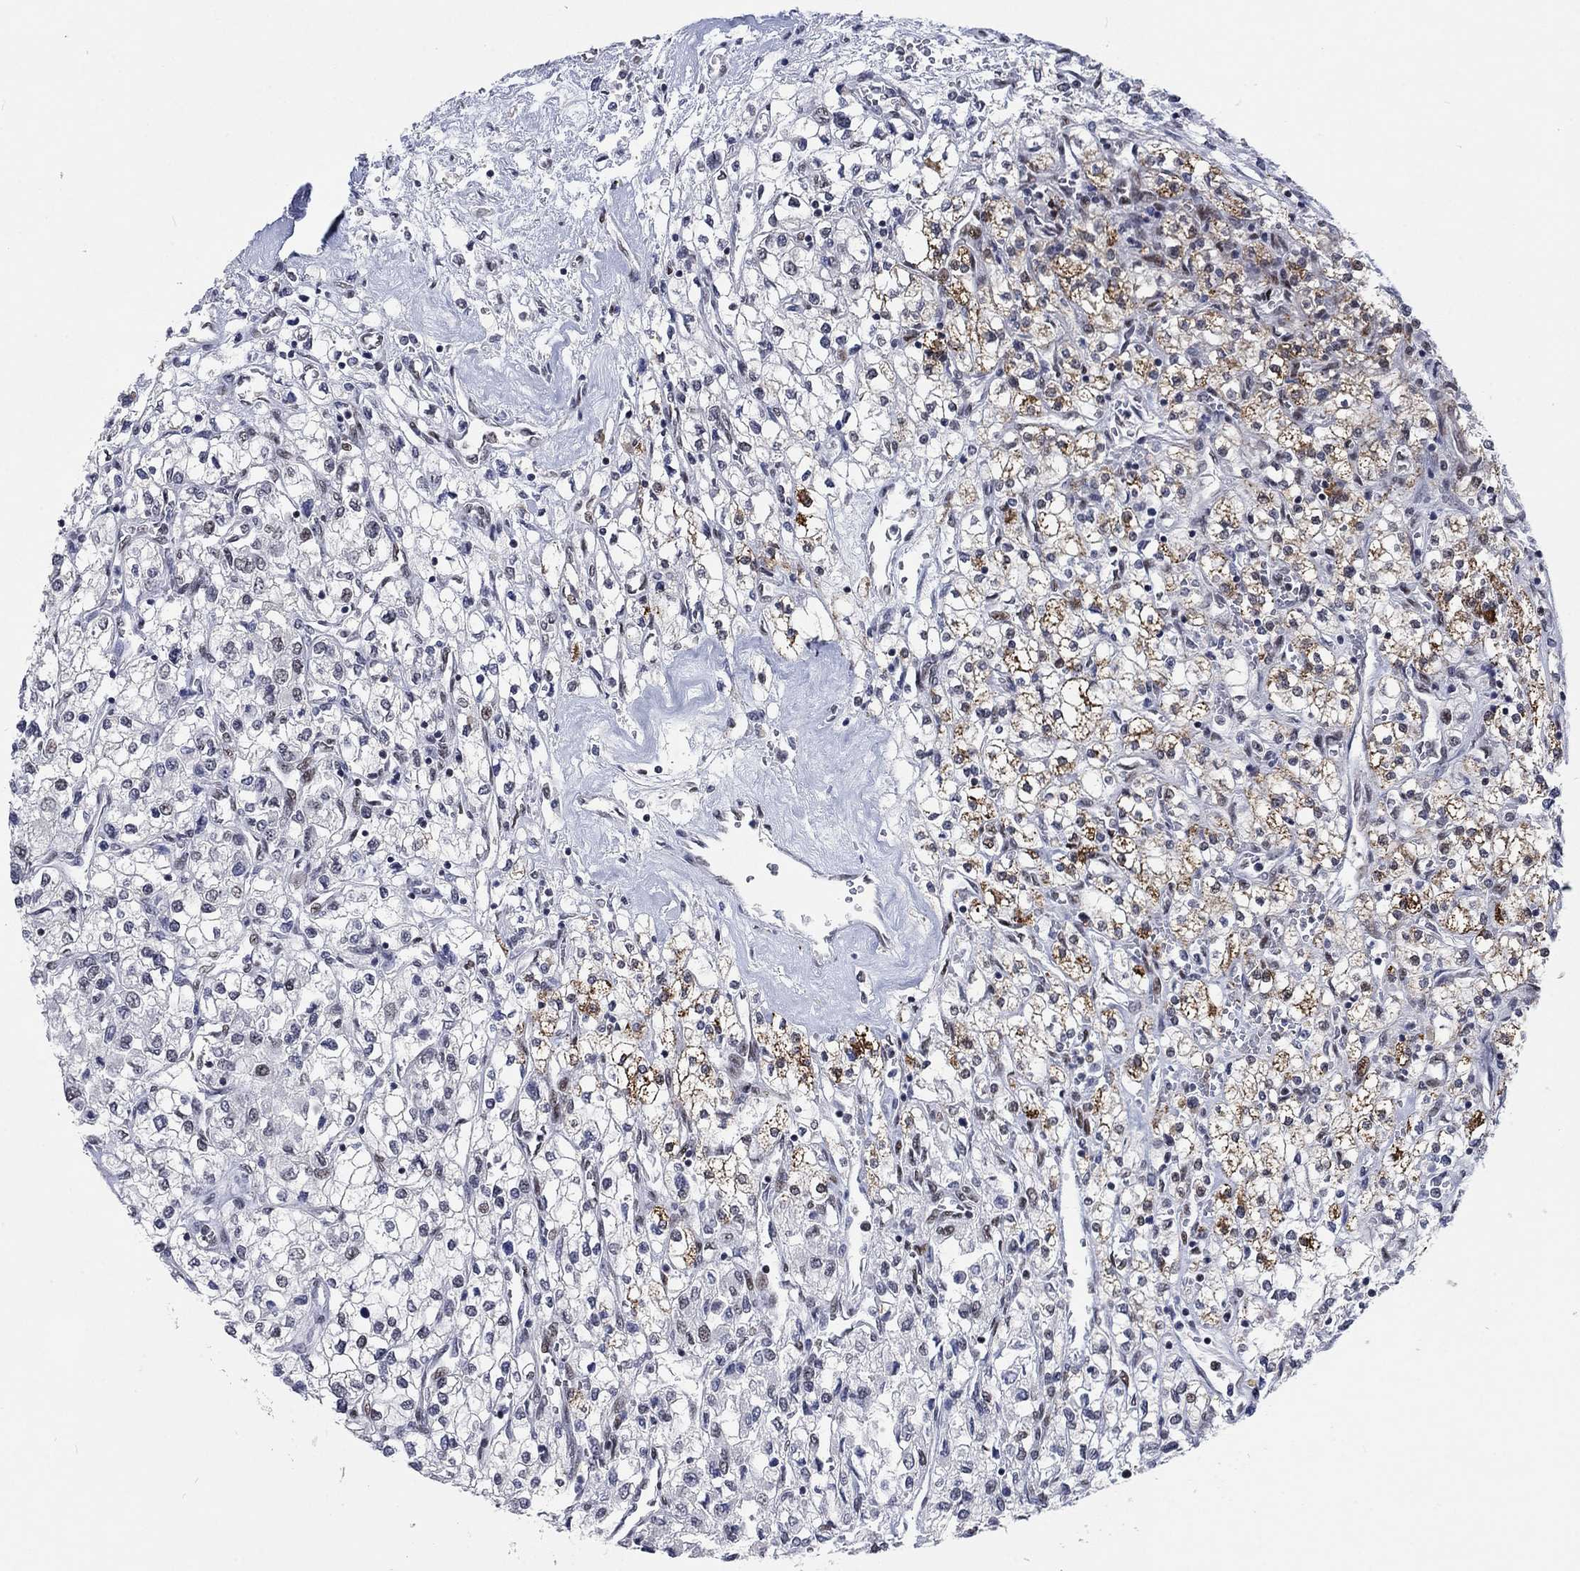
{"staining": {"intensity": "negative", "quantity": "none", "location": "none"}, "tissue": "renal cancer", "cell_type": "Tumor cells", "image_type": "cancer", "snomed": [{"axis": "morphology", "description": "Adenocarcinoma, NOS"}, {"axis": "topography", "description": "Kidney"}], "caption": "A photomicrograph of human adenocarcinoma (renal) is negative for staining in tumor cells.", "gene": "HCFC1", "patient": {"sex": "male", "age": 80}}